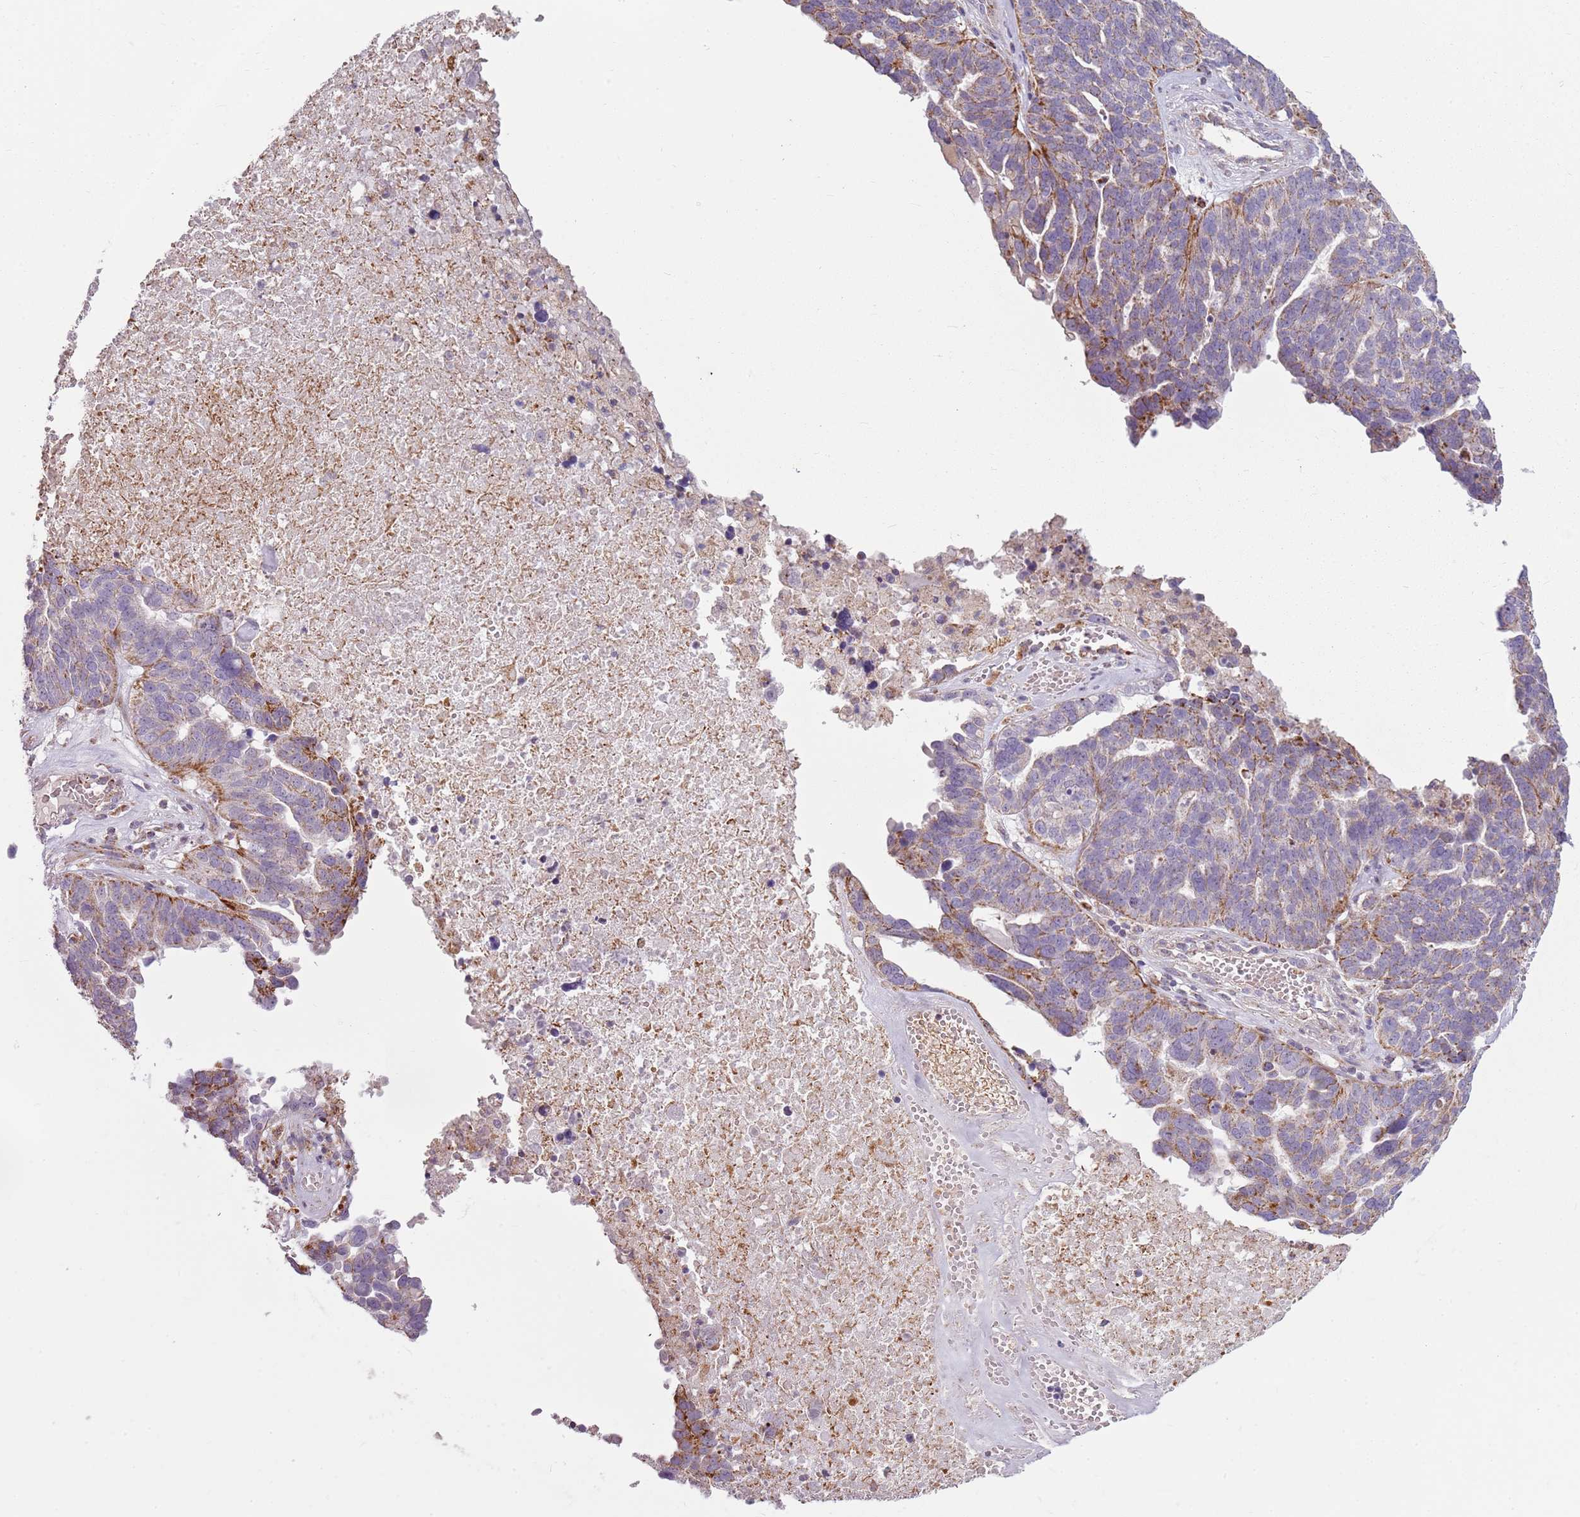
{"staining": {"intensity": "moderate", "quantity": "<25%", "location": "cytoplasmic/membranous"}, "tissue": "ovarian cancer", "cell_type": "Tumor cells", "image_type": "cancer", "snomed": [{"axis": "morphology", "description": "Cystadenocarcinoma, serous, NOS"}, {"axis": "topography", "description": "Ovary"}], "caption": "Serous cystadenocarcinoma (ovarian) was stained to show a protein in brown. There is low levels of moderate cytoplasmic/membranous staining in approximately <25% of tumor cells.", "gene": "ZNF530", "patient": {"sex": "female", "age": 59}}